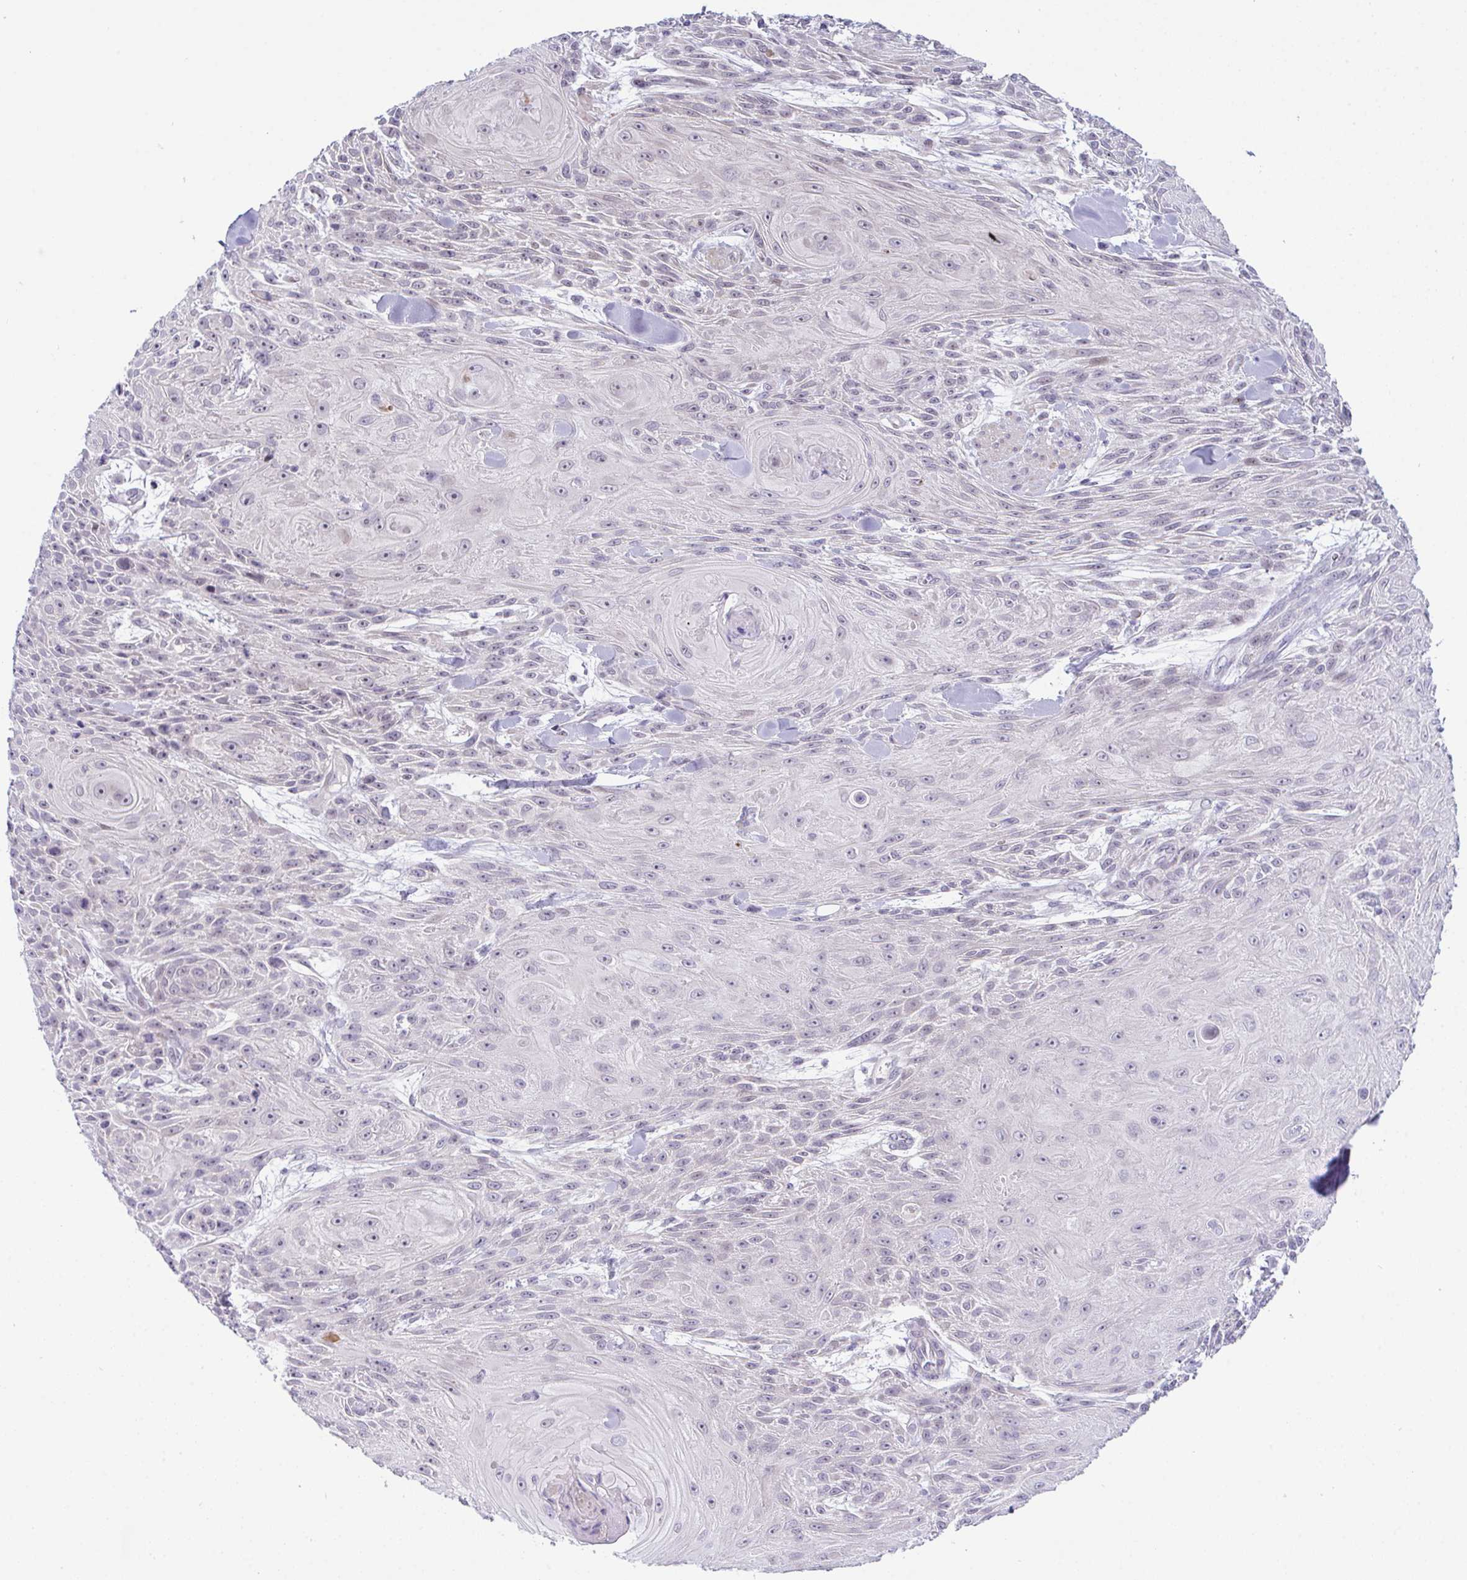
{"staining": {"intensity": "negative", "quantity": "none", "location": "none"}, "tissue": "skin cancer", "cell_type": "Tumor cells", "image_type": "cancer", "snomed": [{"axis": "morphology", "description": "Squamous cell carcinoma, NOS"}, {"axis": "topography", "description": "Skin"}], "caption": "Histopathology image shows no protein staining in tumor cells of squamous cell carcinoma (skin) tissue.", "gene": "USP35", "patient": {"sex": "male", "age": 88}}